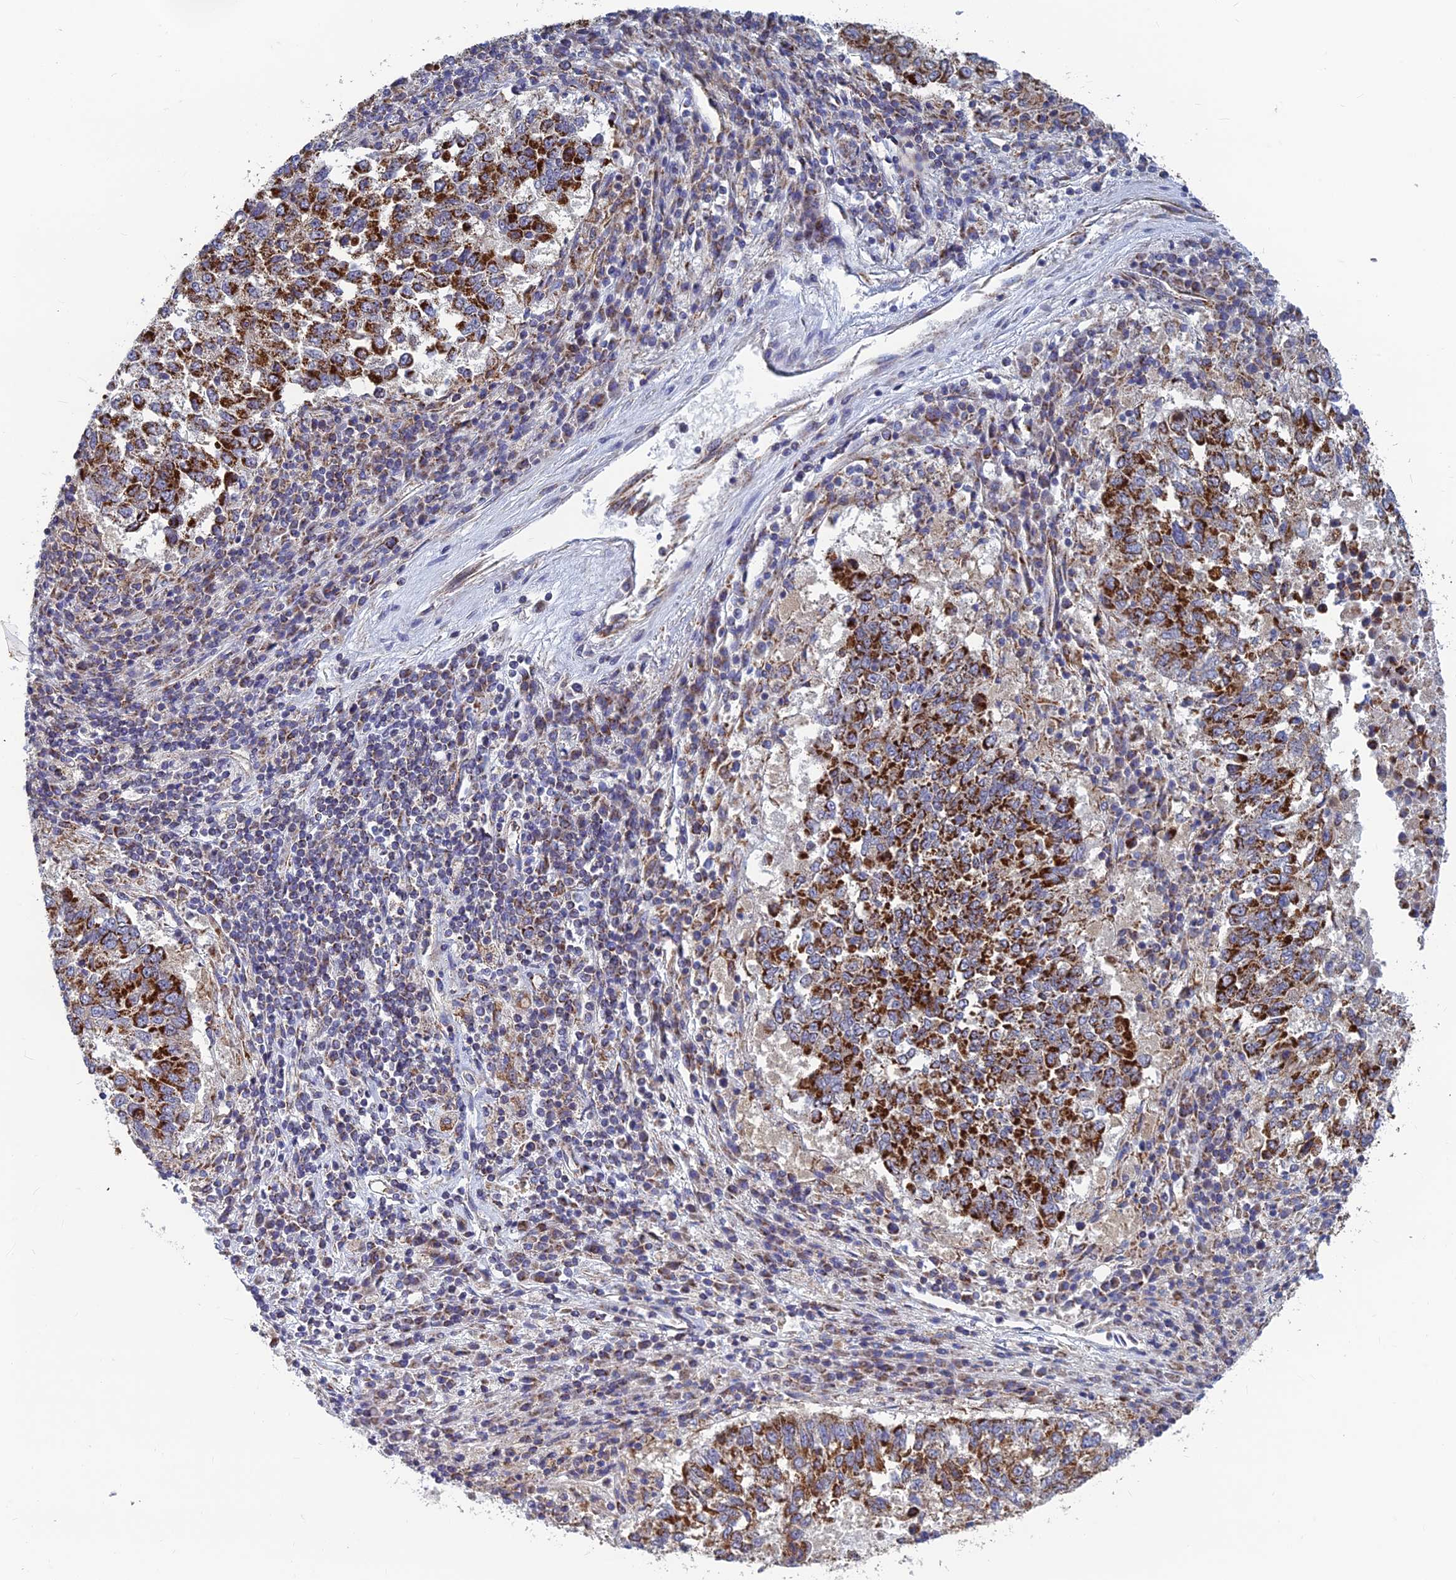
{"staining": {"intensity": "strong", "quantity": ">75%", "location": "cytoplasmic/membranous"}, "tissue": "lung cancer", "cell_type": "Tumor cells", "image_type": "cancer", "snomed": [{"axis": "morphology", "description": "Squamous cell carcinoma, NOS"}, {"axis": "topography", "description": "Lung"}], "caption": "Immunohistochemistry (IHC) image of neoplastic tissue: human lung squamous cell carcinoma stained using immunohistochemistry exhibits high levels of strong protein expression localized specifically in the cytoplasmic/membranous of tumor cells, appearing as a cytoplasmic/membranous brown color.", "gene": "MRPS9", "patient": {"sex": "male", "age": 73}}